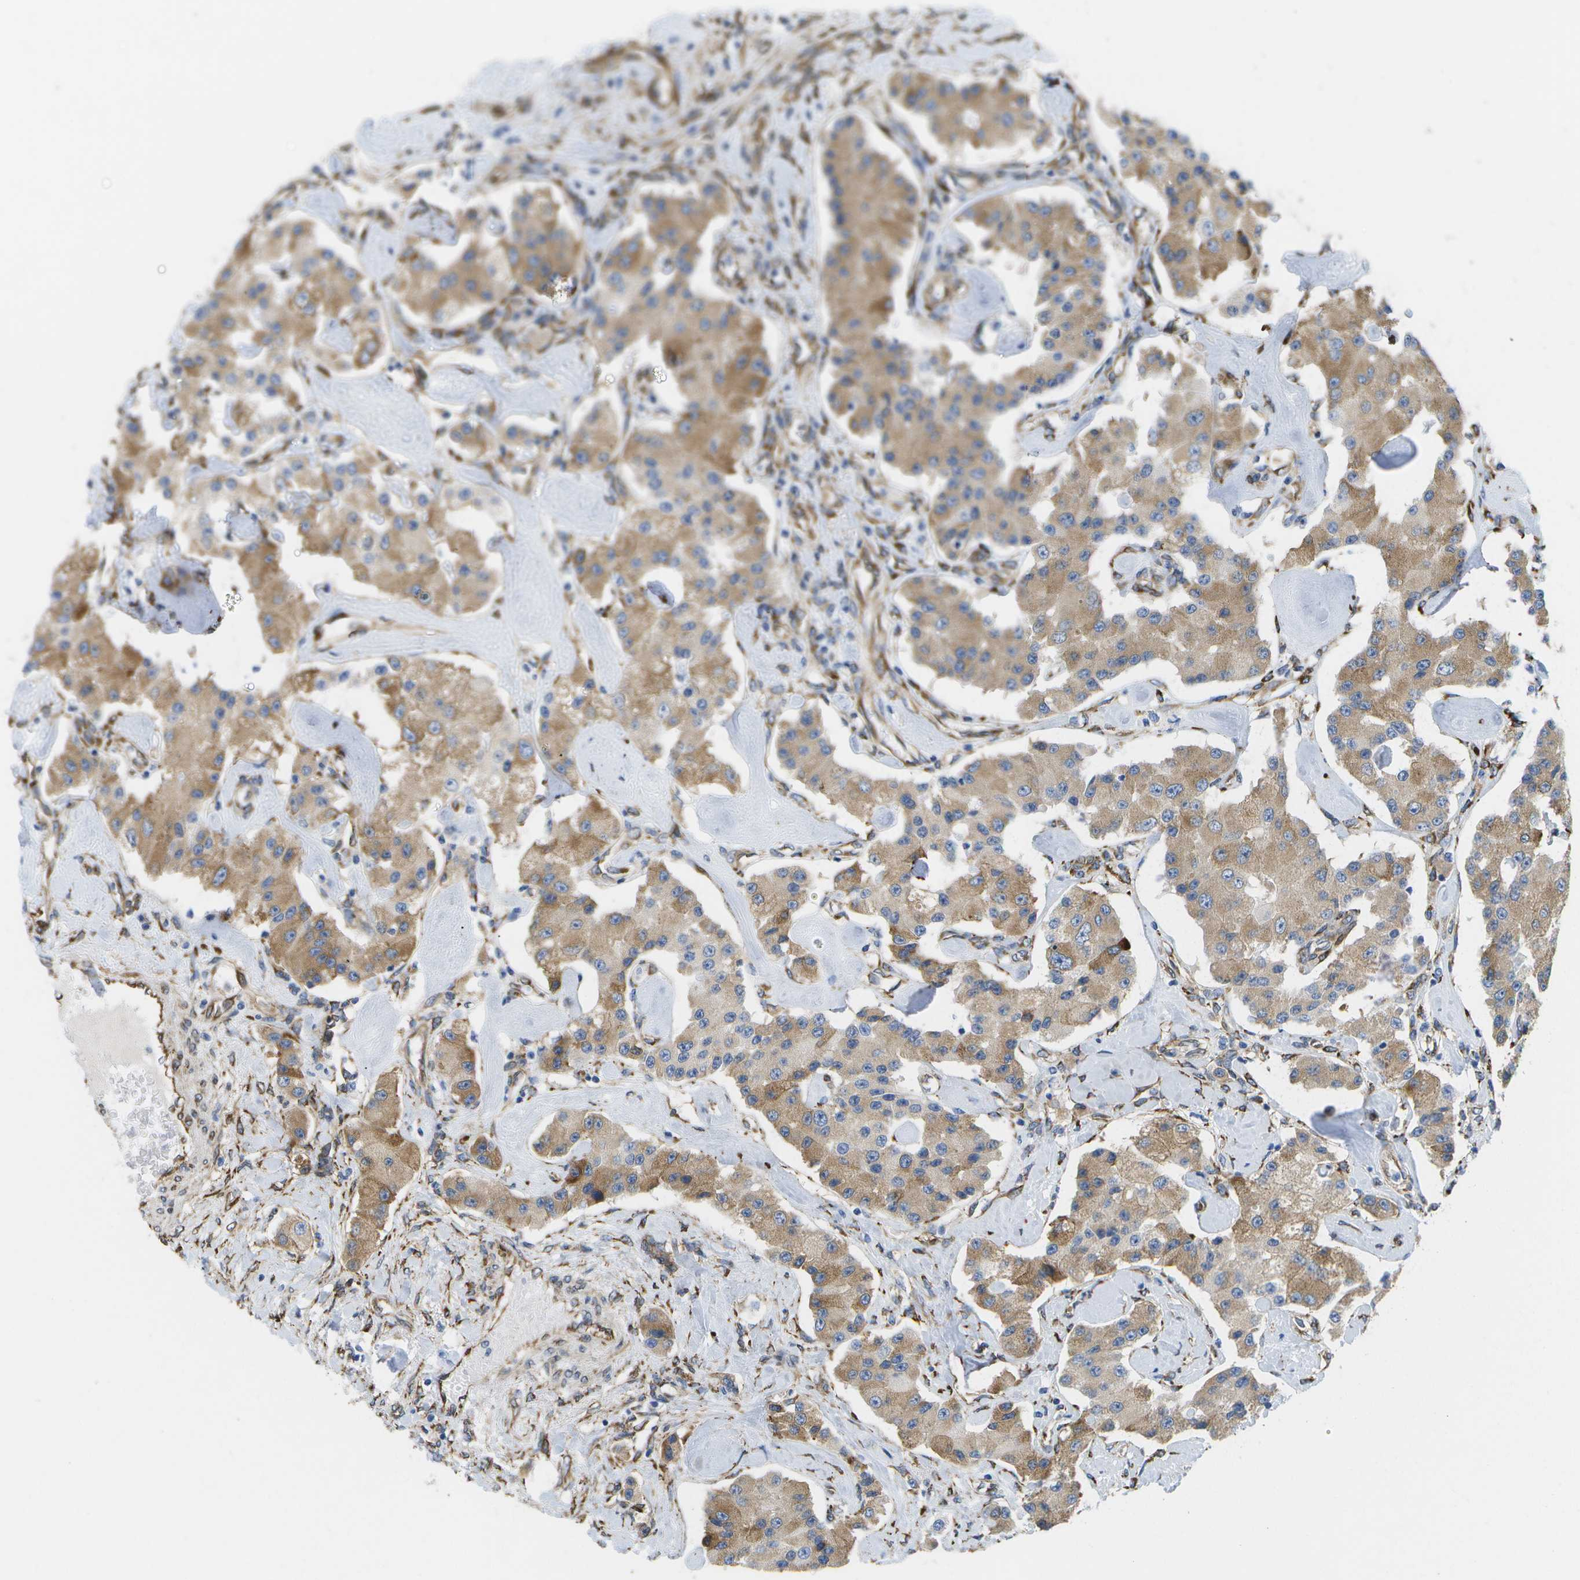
{"staining": {"intensity": "moderate", "quantity": ">75%", "location": "cytoplasmic/membranous"}, "tissue": "carcinoid", "cell_type": "Tumor cells", "image_type": "cancer", "snomed": [{"axis": "morphology", "description": "Carcinoid, malignant, NOS"}, {"axis": "topography", "description": "Pancreas"}], "caption": "Carcinoid was stained to show a protein in brown. There is medium levels of moderate cytoplasmic/membranous staining in about >75% of tumor cells. Using DAB (brown) and hematoxylin (blue) stains, captured at high magnification using brightfield microscopy.", "gene": "ZDHHC17", "patient": {"sex": "male", "age": 41}}